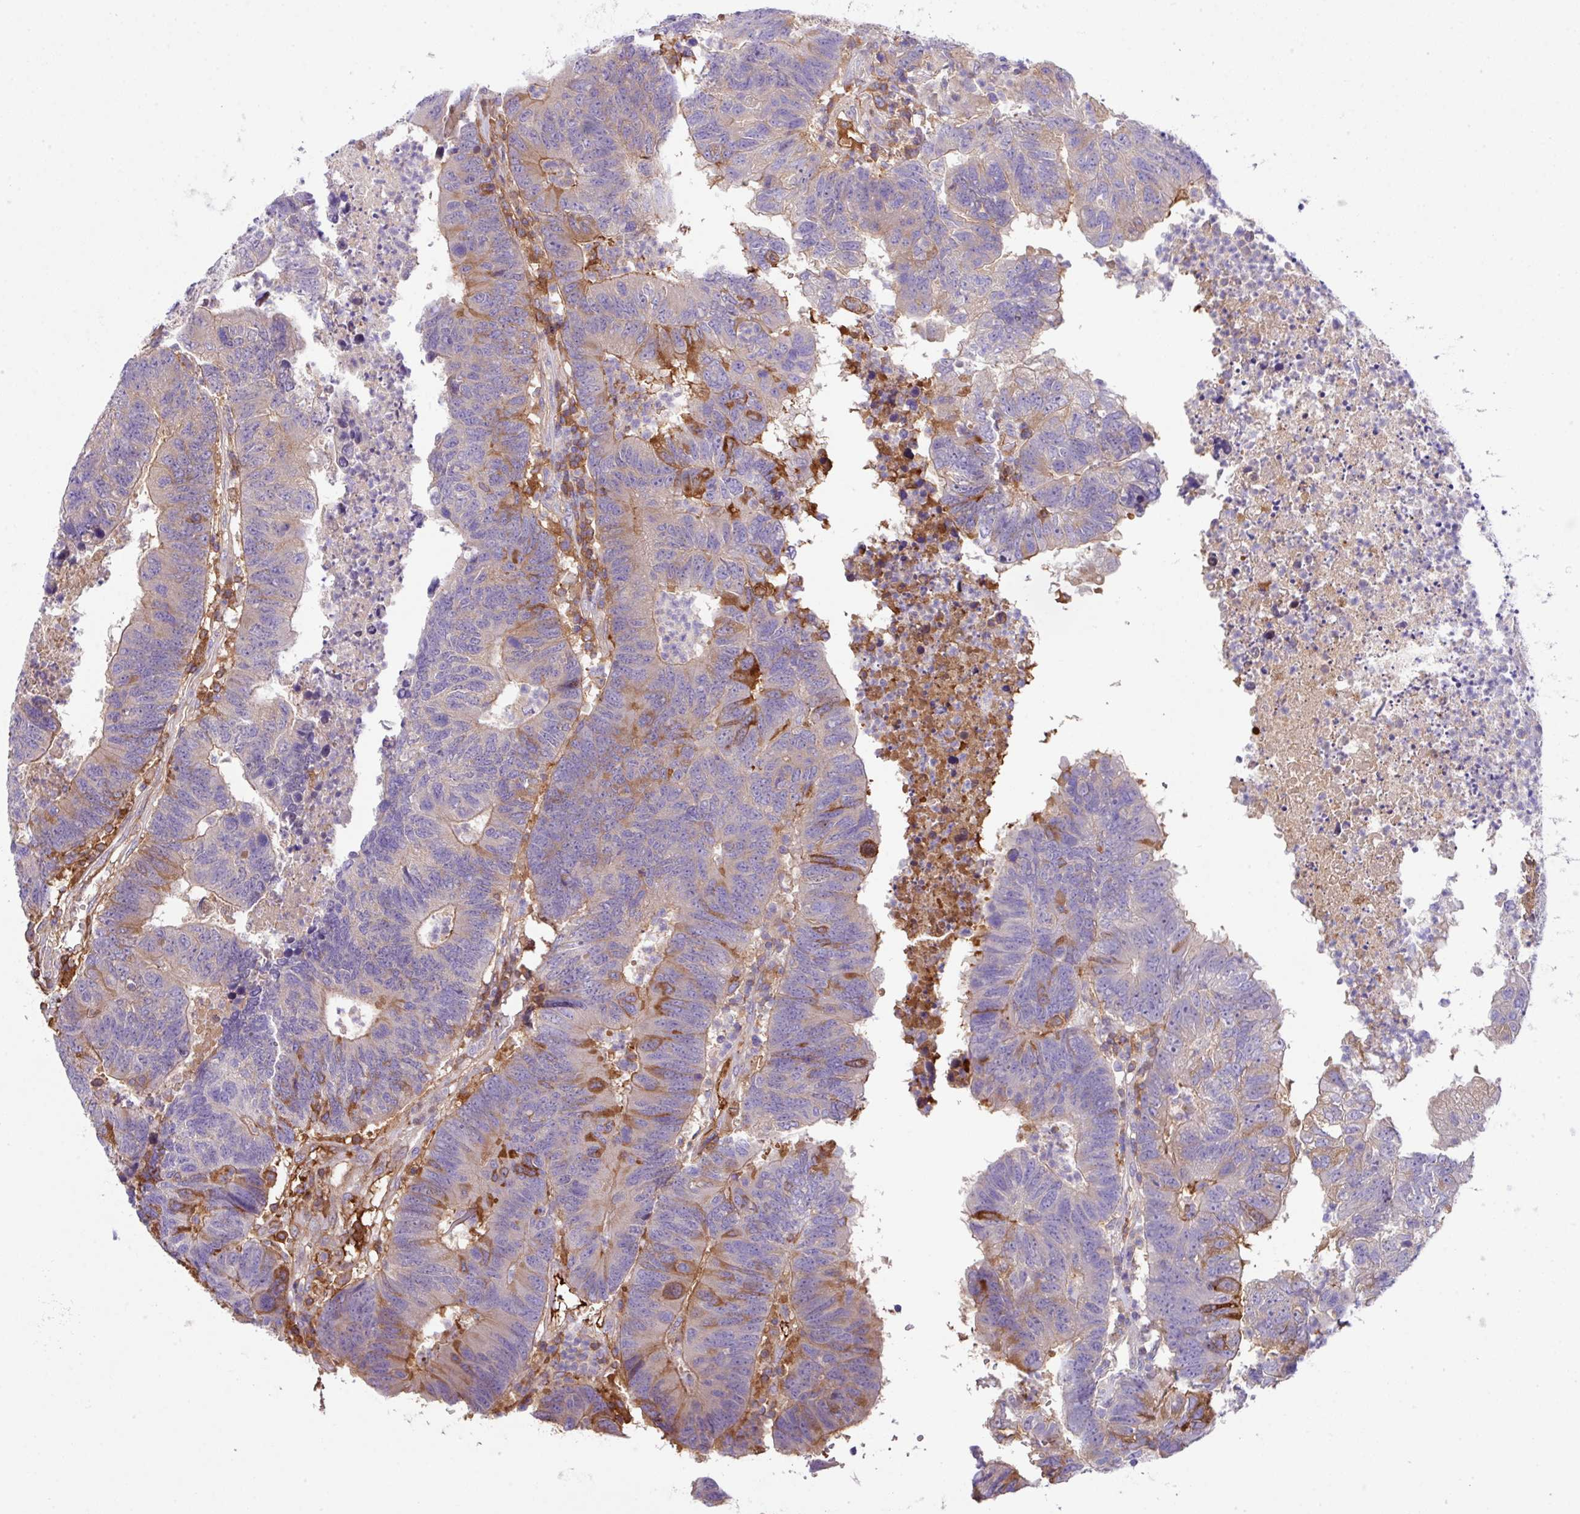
{"staining": {"intensity": "moderate", "quantity": "25%-75%", "location": "cytoplasmic/membranous"}, "tissue": "colorectal cancer", "cell_type": "Tumor cells", "image_type": "cancer", "snomed": [{"axis": "morphology", "description": "Adenocarcinoma, NOS"}, {"axis": "topography", "description": "Colon"}], "caption": "Colorectal cancer (adenocarcinoma) tissue shows moderate cytoplasmic/membranous staining in approximately 25%-75% of tumor cells, visualized by immunohistochemistry.", "gene": "DNAL1", "patient": {"sex": "female", "age": 48}}